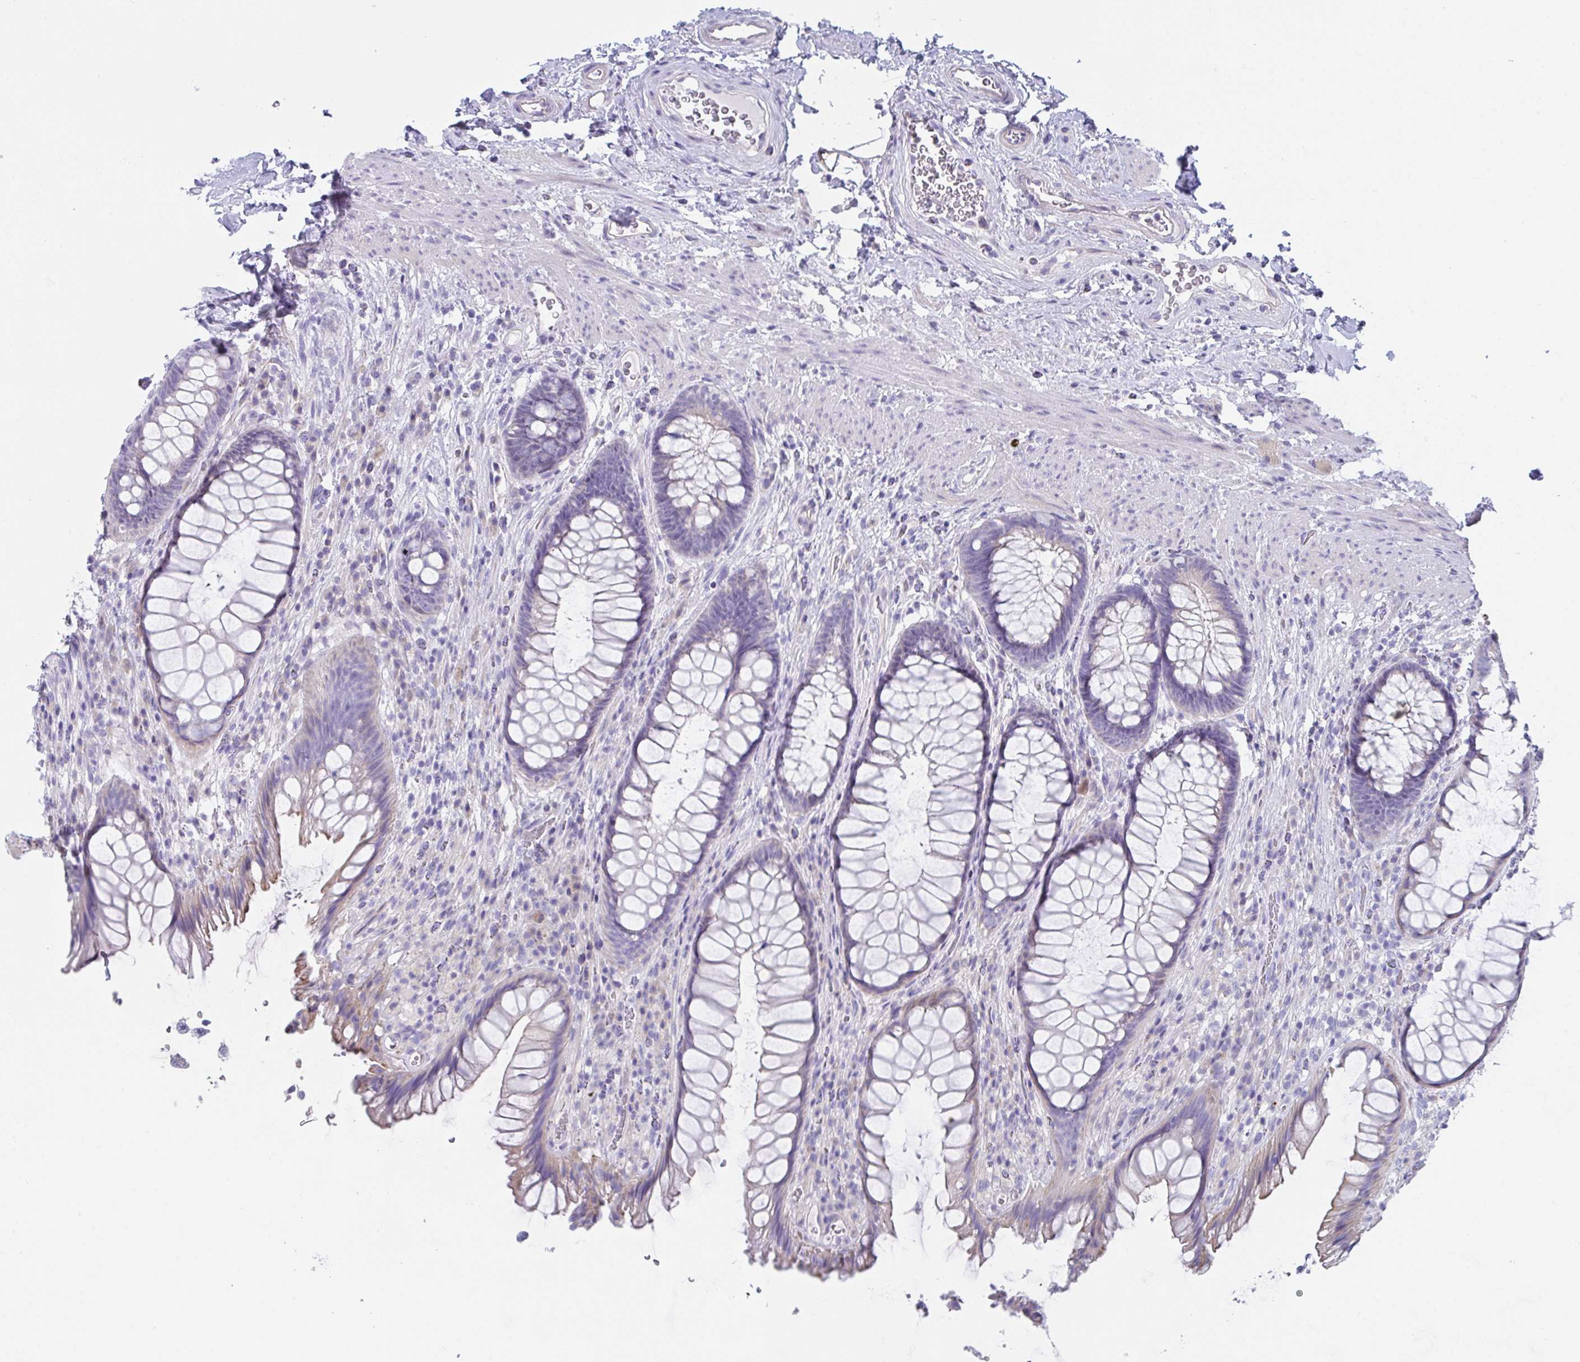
{"staining": {"intensity": "weak", "quantity": "<25%", "location": "cytoplasmic/membranous"}, "tissue": "rectum", "cell_type": "Glandular cells", "image_type": "normal", "snomed": [{"axis": "morphology", "description": "Normal tissue, NOS"}, {"axis": "topography", "description": "Rectum"}], "caption": "High power microscopy image of an immunohistochemistry histopathology image of unremarkable rectum, revealing no significant positivity in glandular cells. Brightfield microscopy of IHC stained with DAB (brown) and hematoxylin (blue), captured at high magnification.", "gene": "FBXO47", "patient": {"sex": "male", "age": 53}}